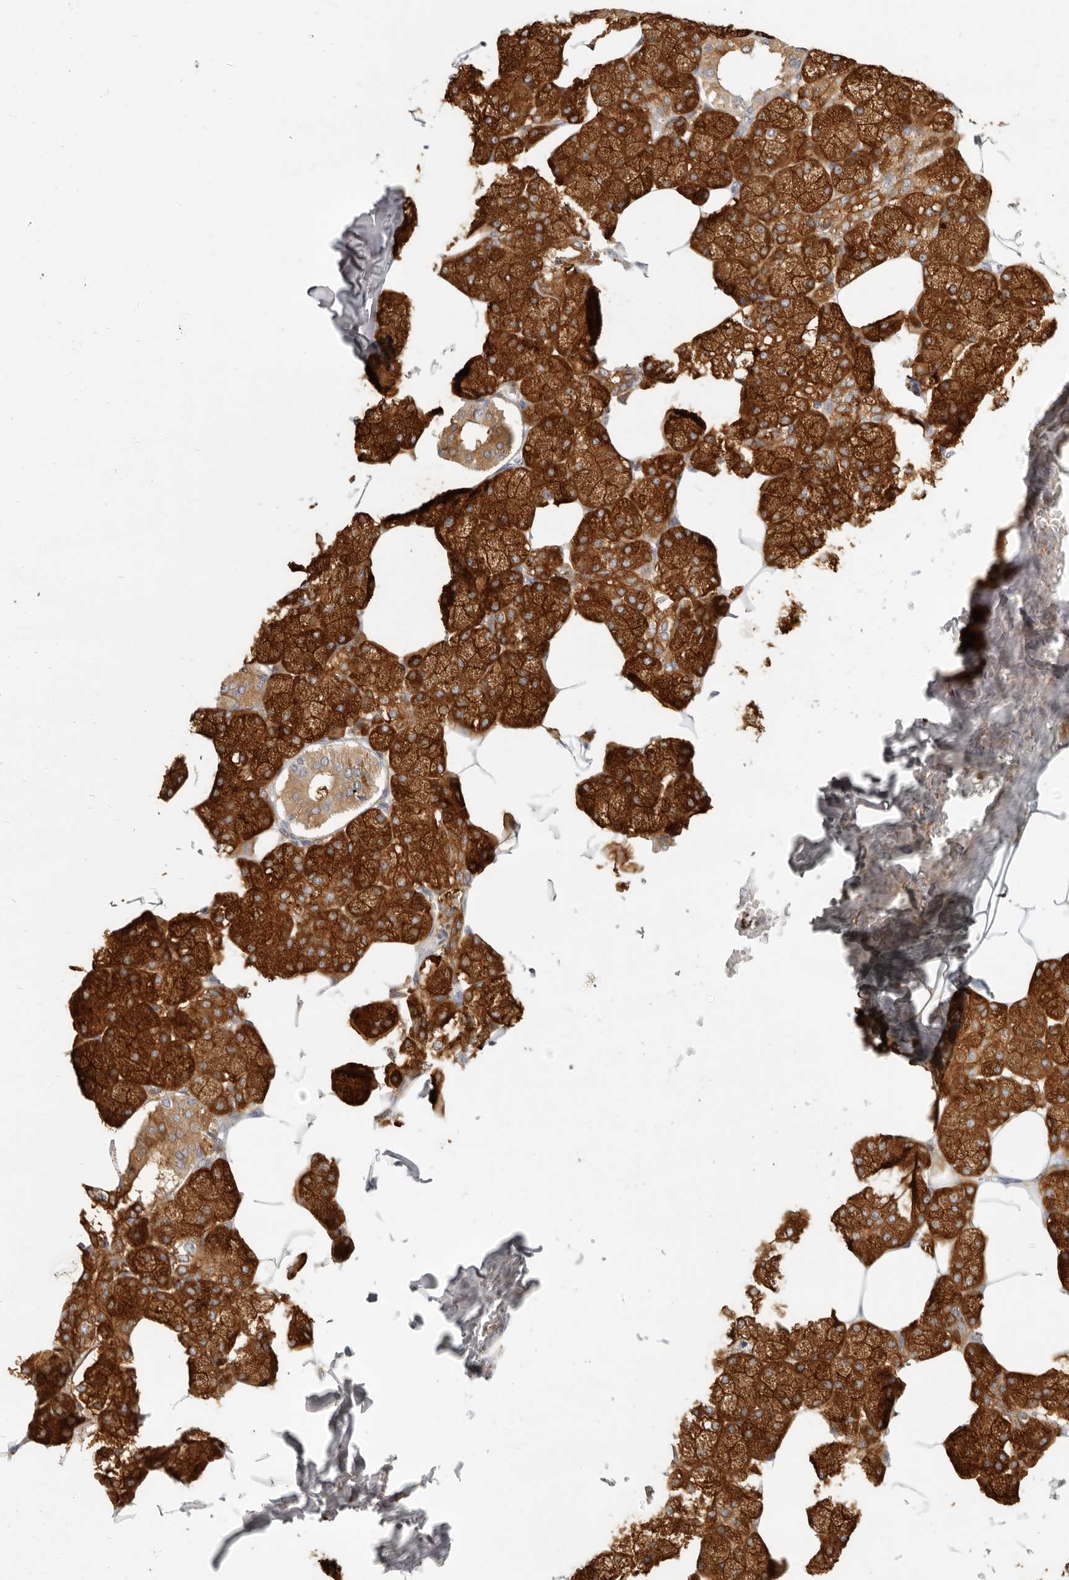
{"staining": {"intensity": "strong", "quantity": ">75%", "location": "cytoplasmic/membranous"}, "tissue": "salivary gland", "cell_type": "Glandular cells", "image_type": "normal", "snomed": [{"axis": "morphology", "description": "Normal tissue, NOS"}, {"axis": "topography", "description": "Salivary gland"}], "caption": "A histopathology image of salivary gland stained for a protein exhibits strong cytoplasmic/membranous brown staining in glandular cells.", "gene": "NIBAN1", "patient": {"sex": "male", "age": 62}}